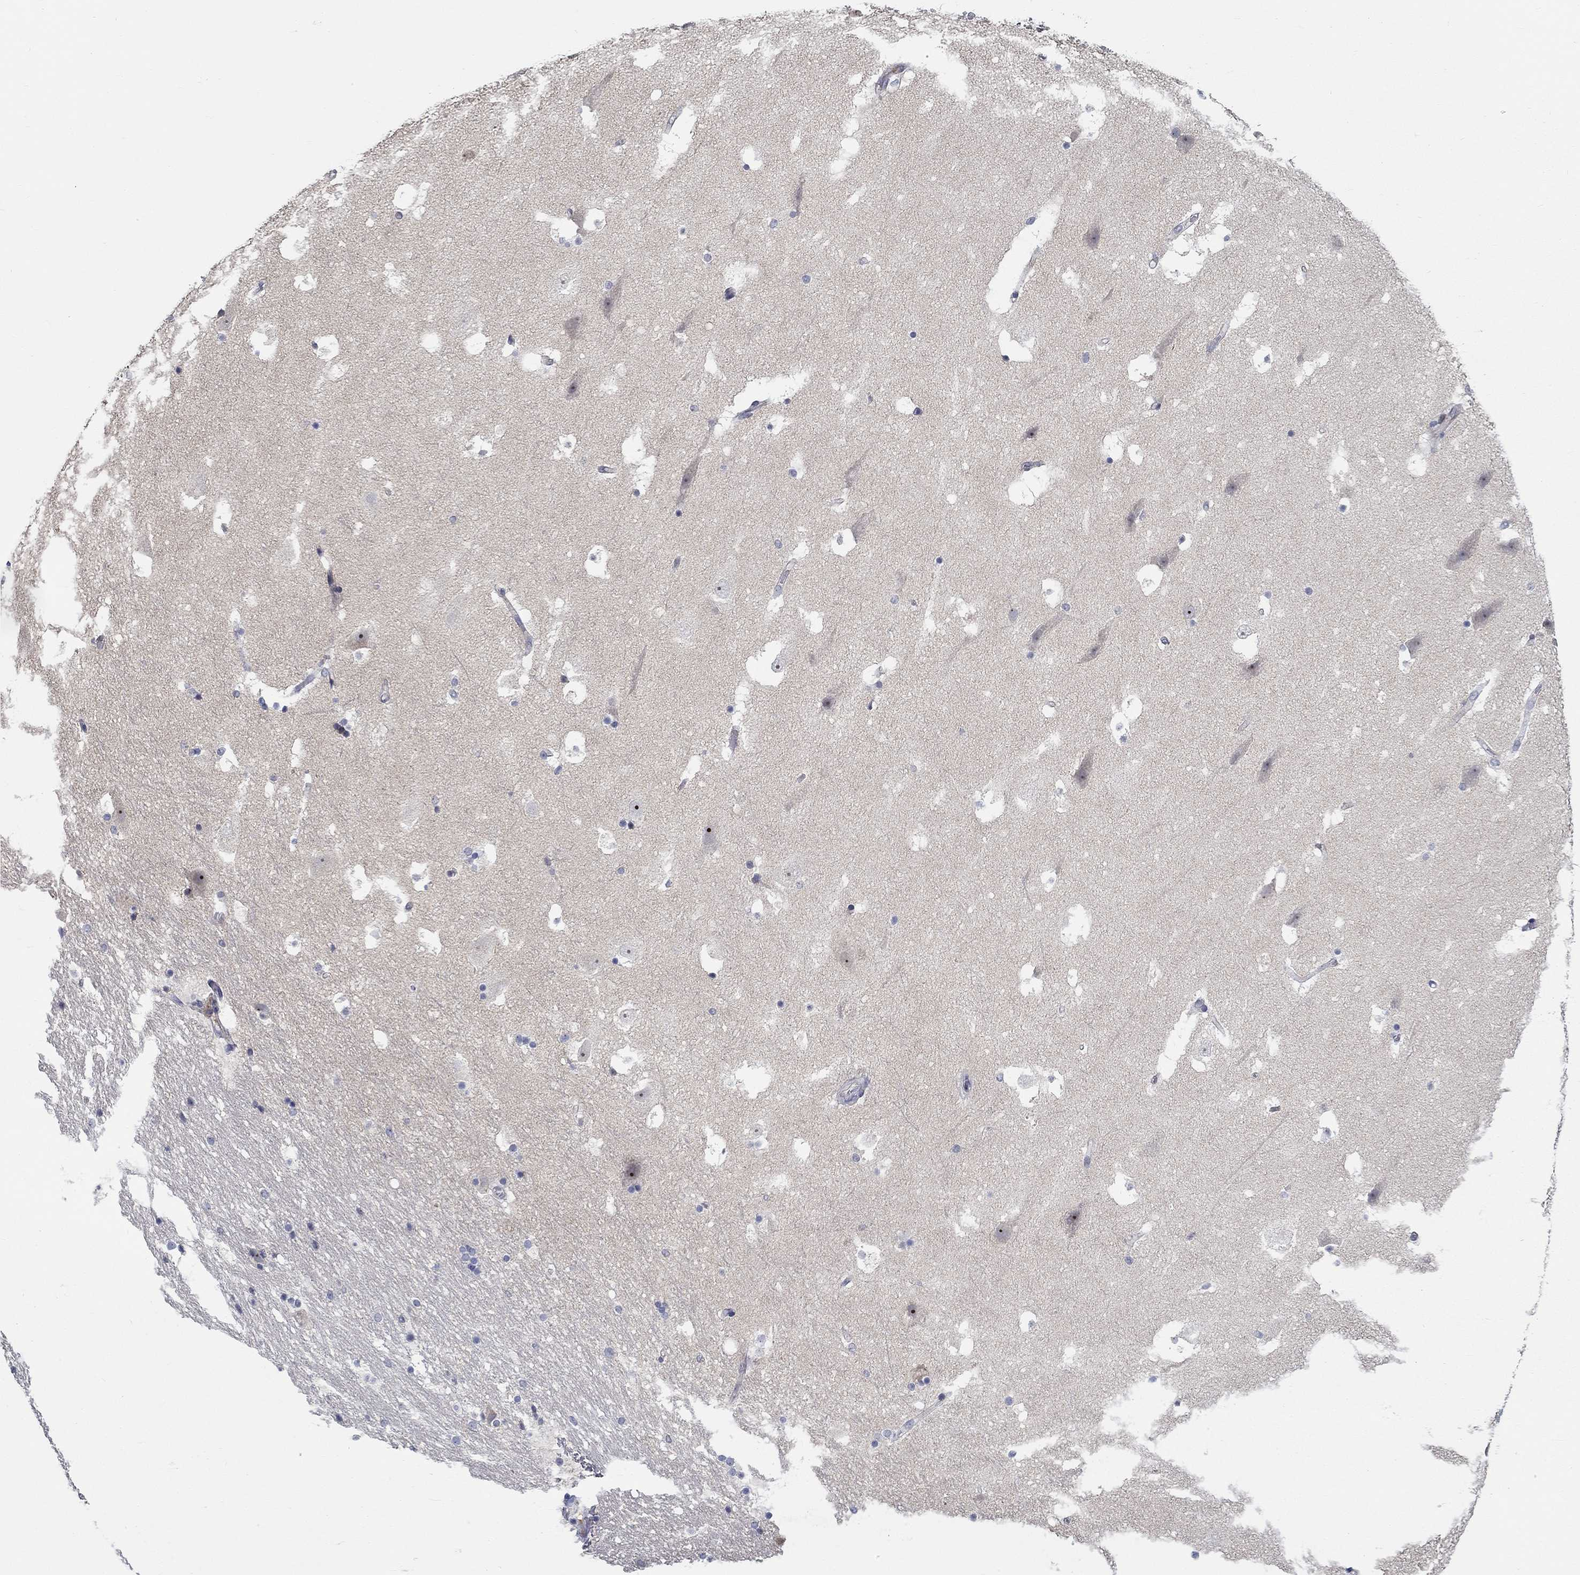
{"staining": {"intensity": "negative", "quantity": "none", "location": "none"}, "tissue": "hippocampus", "cell_type": "Glial cells", "image_type": "normal", "snomed": [{"axis": "morphology", "description": "Normal tissue, NOS"}, {"axis": "topography", "description": "Hippocampus"}], "caption": "The IHC photomicrograph has no significant expression in glial cells of hippocampus. (Immunohistochemistry, brightfield microscopy, high magnification).", "gene": "SMIM18", "patient": {"sex": "male", "age": 51}}